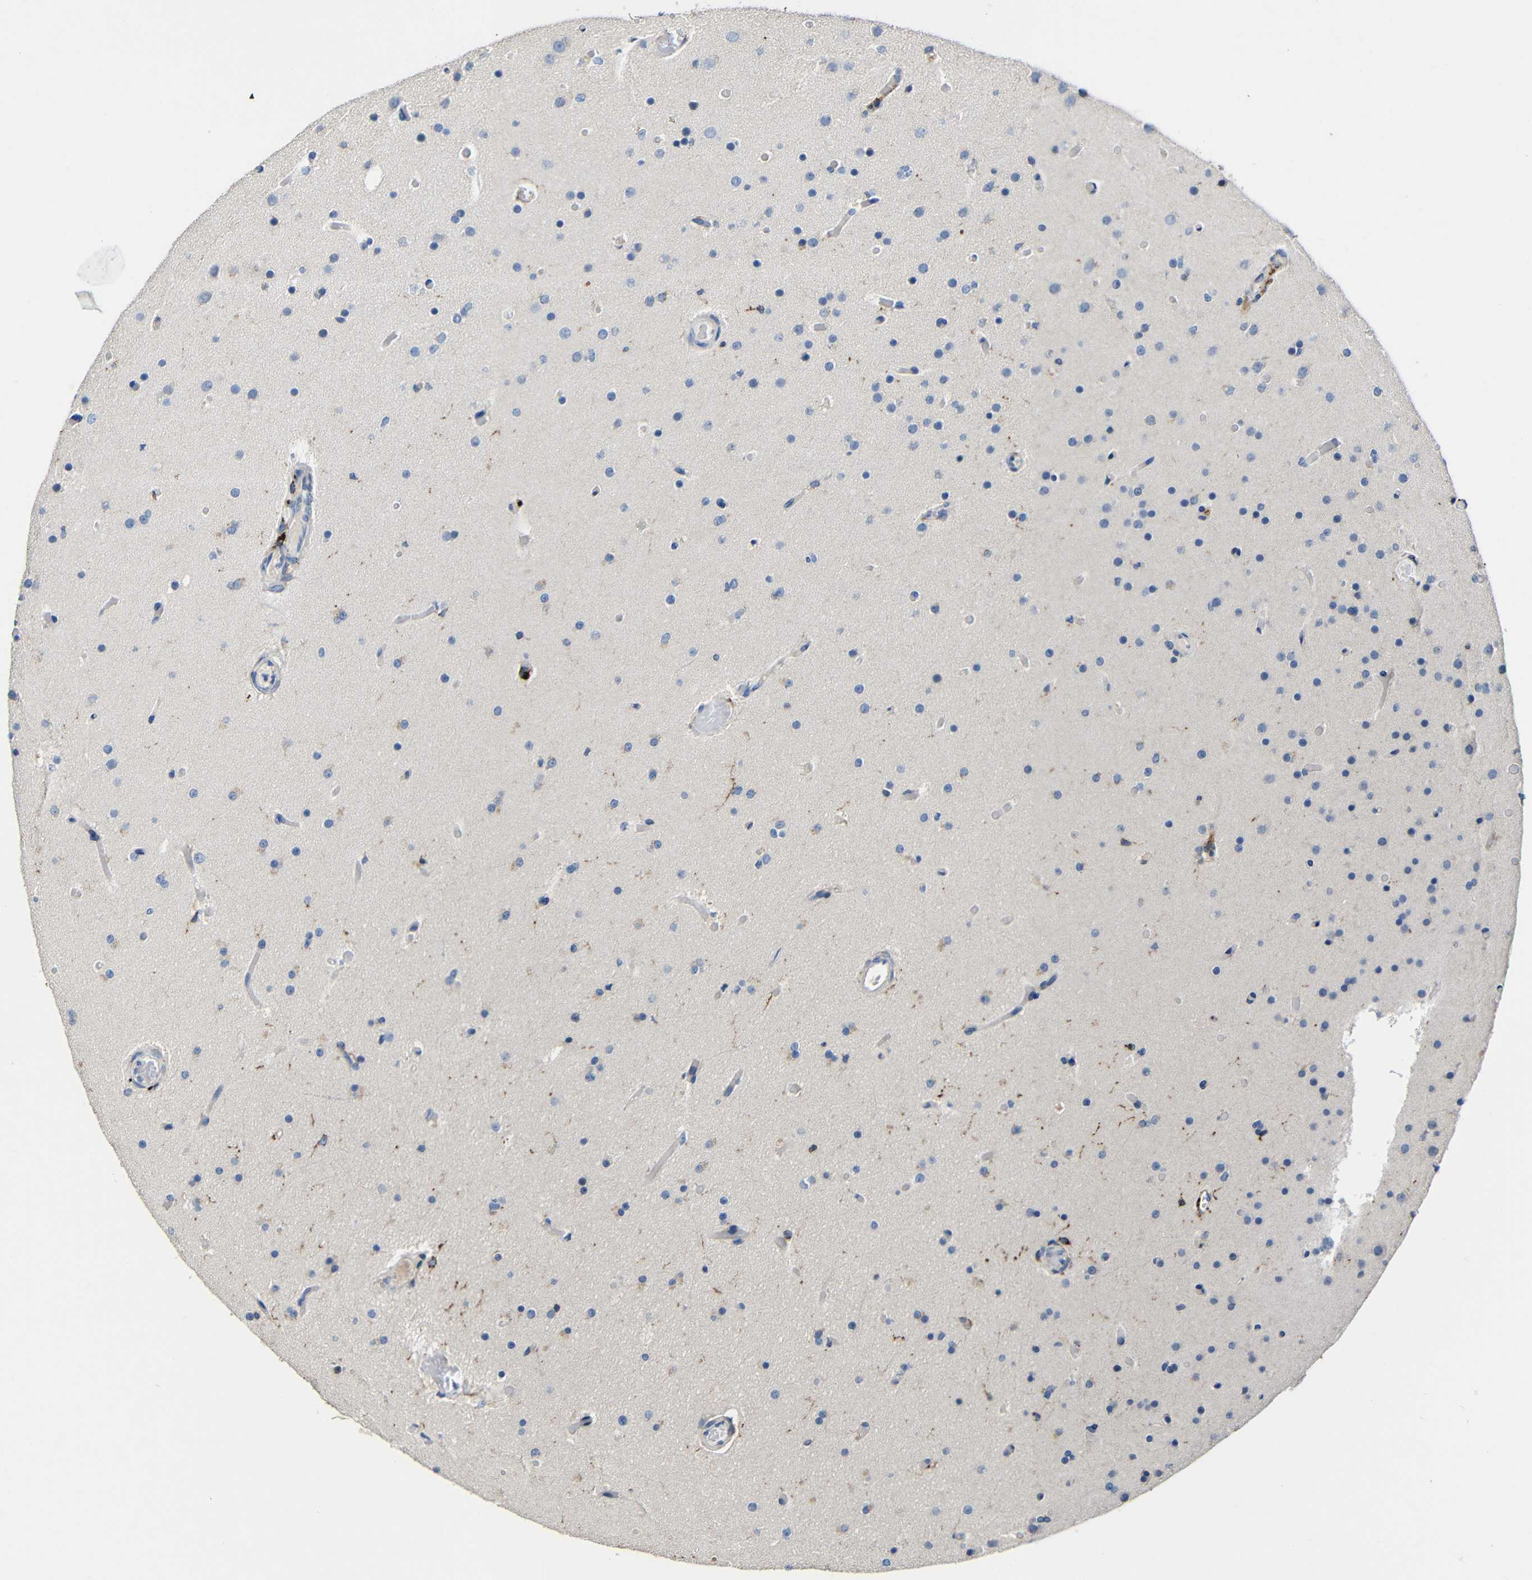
{"staining": {"intensity": "weak", "quantity": "<25%", "location": "cytoplasmic/membranous"}, "tissue": "glioma", "cell_type": "Tumor cells", "image_type": "cancer", "snomed": [{"axis": "morphology", "description": "Glioma, malignant, High grade"}, {"axis": "topography", "description": "Cerebral cortex"}], "caption": "A micrograph of human glioma is negative for staining in tumor cells. Nuclei are stained in blue.", "gene": "HLA-DMA", "patient": {"sex": "female", "age": 36}}